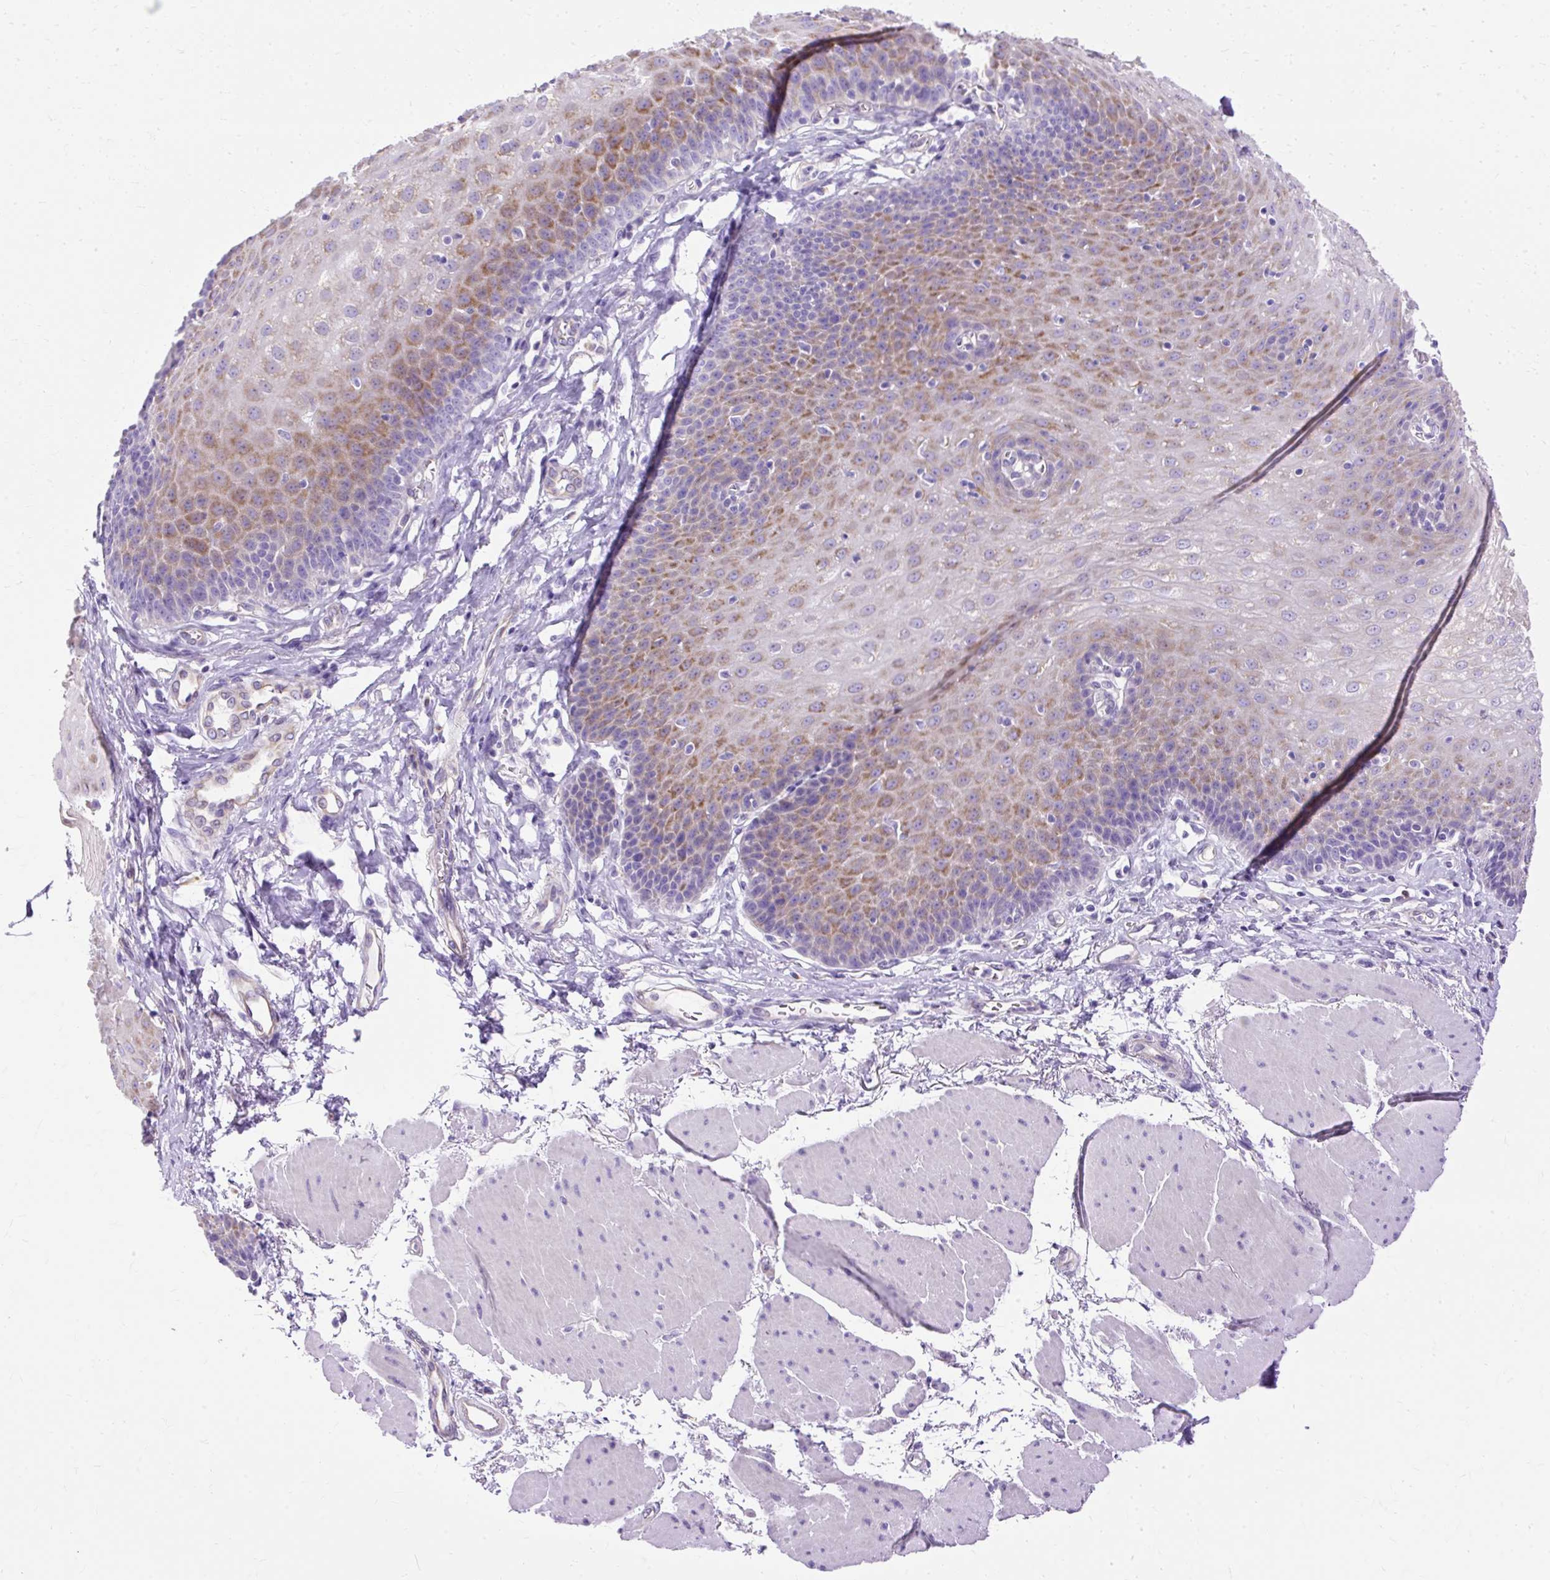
{"staining": {"intensity": "moderate", "quantity": "25%-75%", "location": "cytoplasmic/membranous"}, "tissue": "esophagus", "cell_type": "Squamous epithelial cells", "image_type": "normal", "snomed": [{"axis": "morphology", "description": "Normal tissue, NOS"}, {"axis": "topography", "description": "Esophagus"}], "caption": "Immunohistochemical staining of benign esophagus displays 25%-75% levels of moderate cytoplasmic/membranous protein staining in about 25%-75% of squamous epithelial cells.", "gene": "MYO6", "patient": {"sex": "female", "age": 81}}